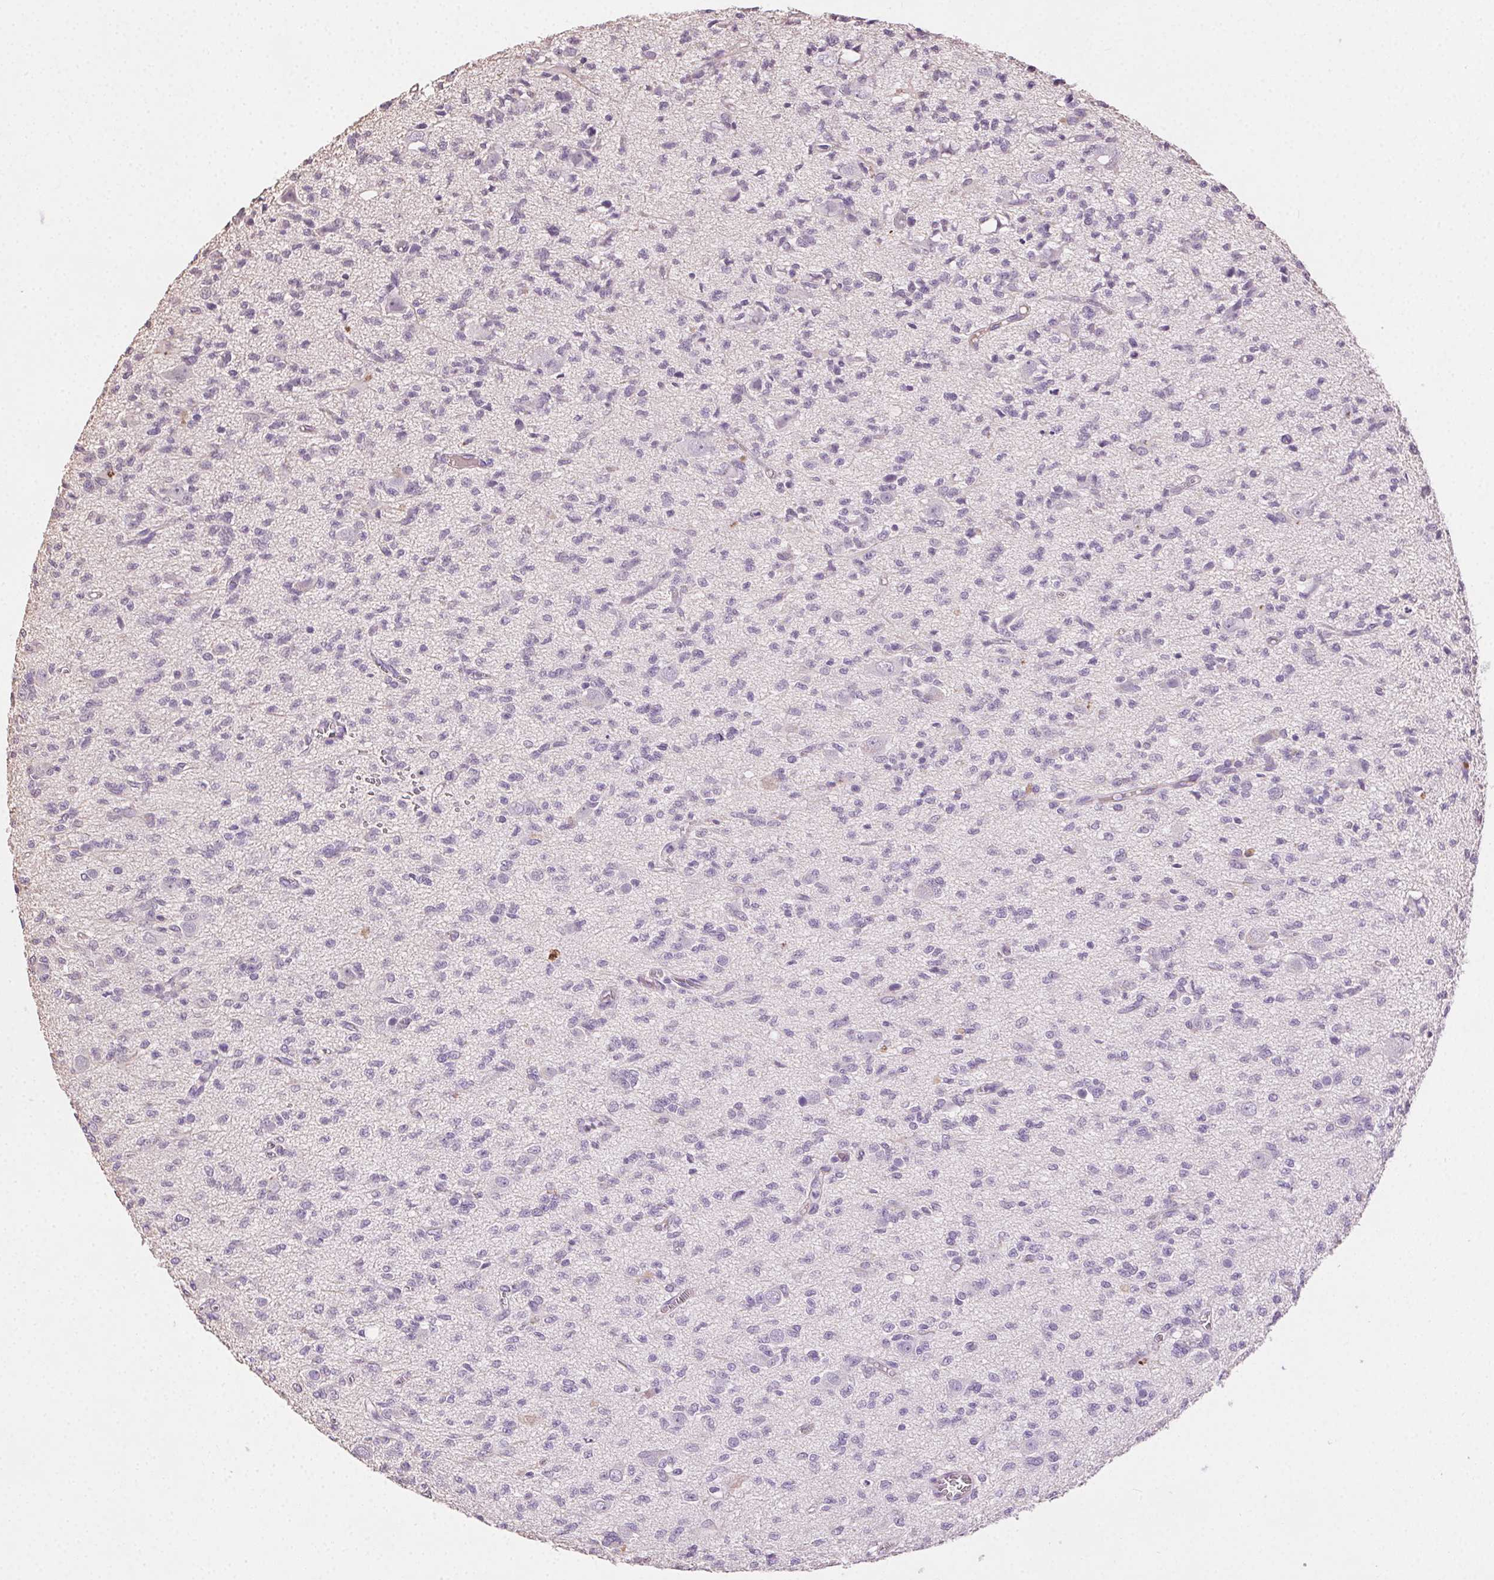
{"staining": {"intensity": "negative", "quantity": "none", "location": "none"}, "tissue": "glioma", "cell_type": "Tumor cells", "image_type": "cancer", "snomed": [{"axis": "morphology", "description": "Glioma, malignant, Low grade"}, {"axis": "topography", "description": "Brain"}], "caption": "Photomicrograph shows no significant protein expression in tumor cells of glioma.", "gene": "SYCE2", "patient": {"sex": "male", "age": 64}}